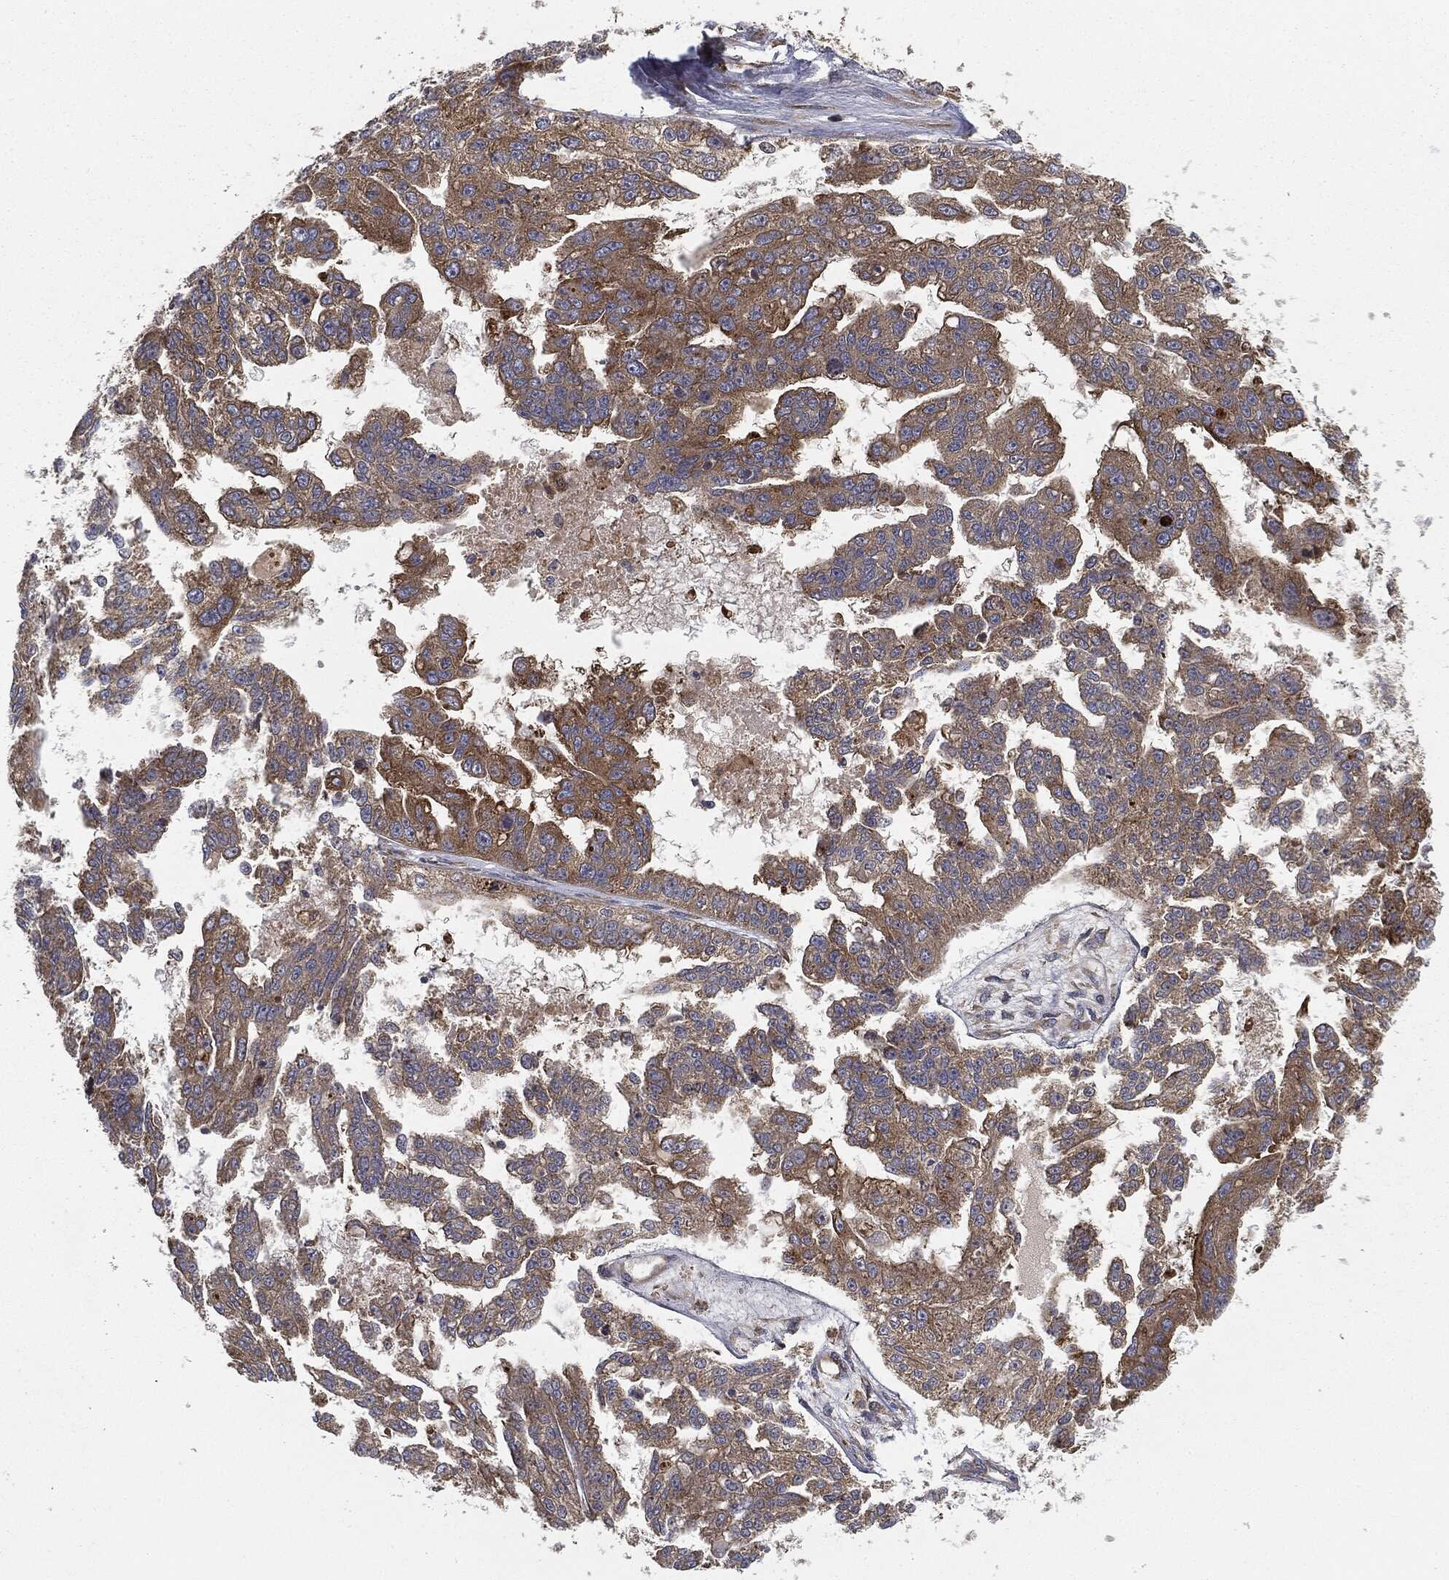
{"staining": {"intensity": "strong", "quantity": "25%-75%", "location": "cytoplasmic/membranous"}, "tissue": "ovarian cancer", "cell_type": "Tumor cells", "image_type": "cancer", "snomed": [{"axis": "morphology", "description": "Cystadenocarcinoma, serous, NOS"}, {"axis": "topography", "description": "Ovary"}], "caption": "IHC of human serous cystadenocarcinoma (ovarian) reveals high levels of strong cytoplasmic/membranous positivity in about 25%-75% of tumor cells.", "gene": "EIF2AK2", "patient": {"sex": "female", "age": 58}}